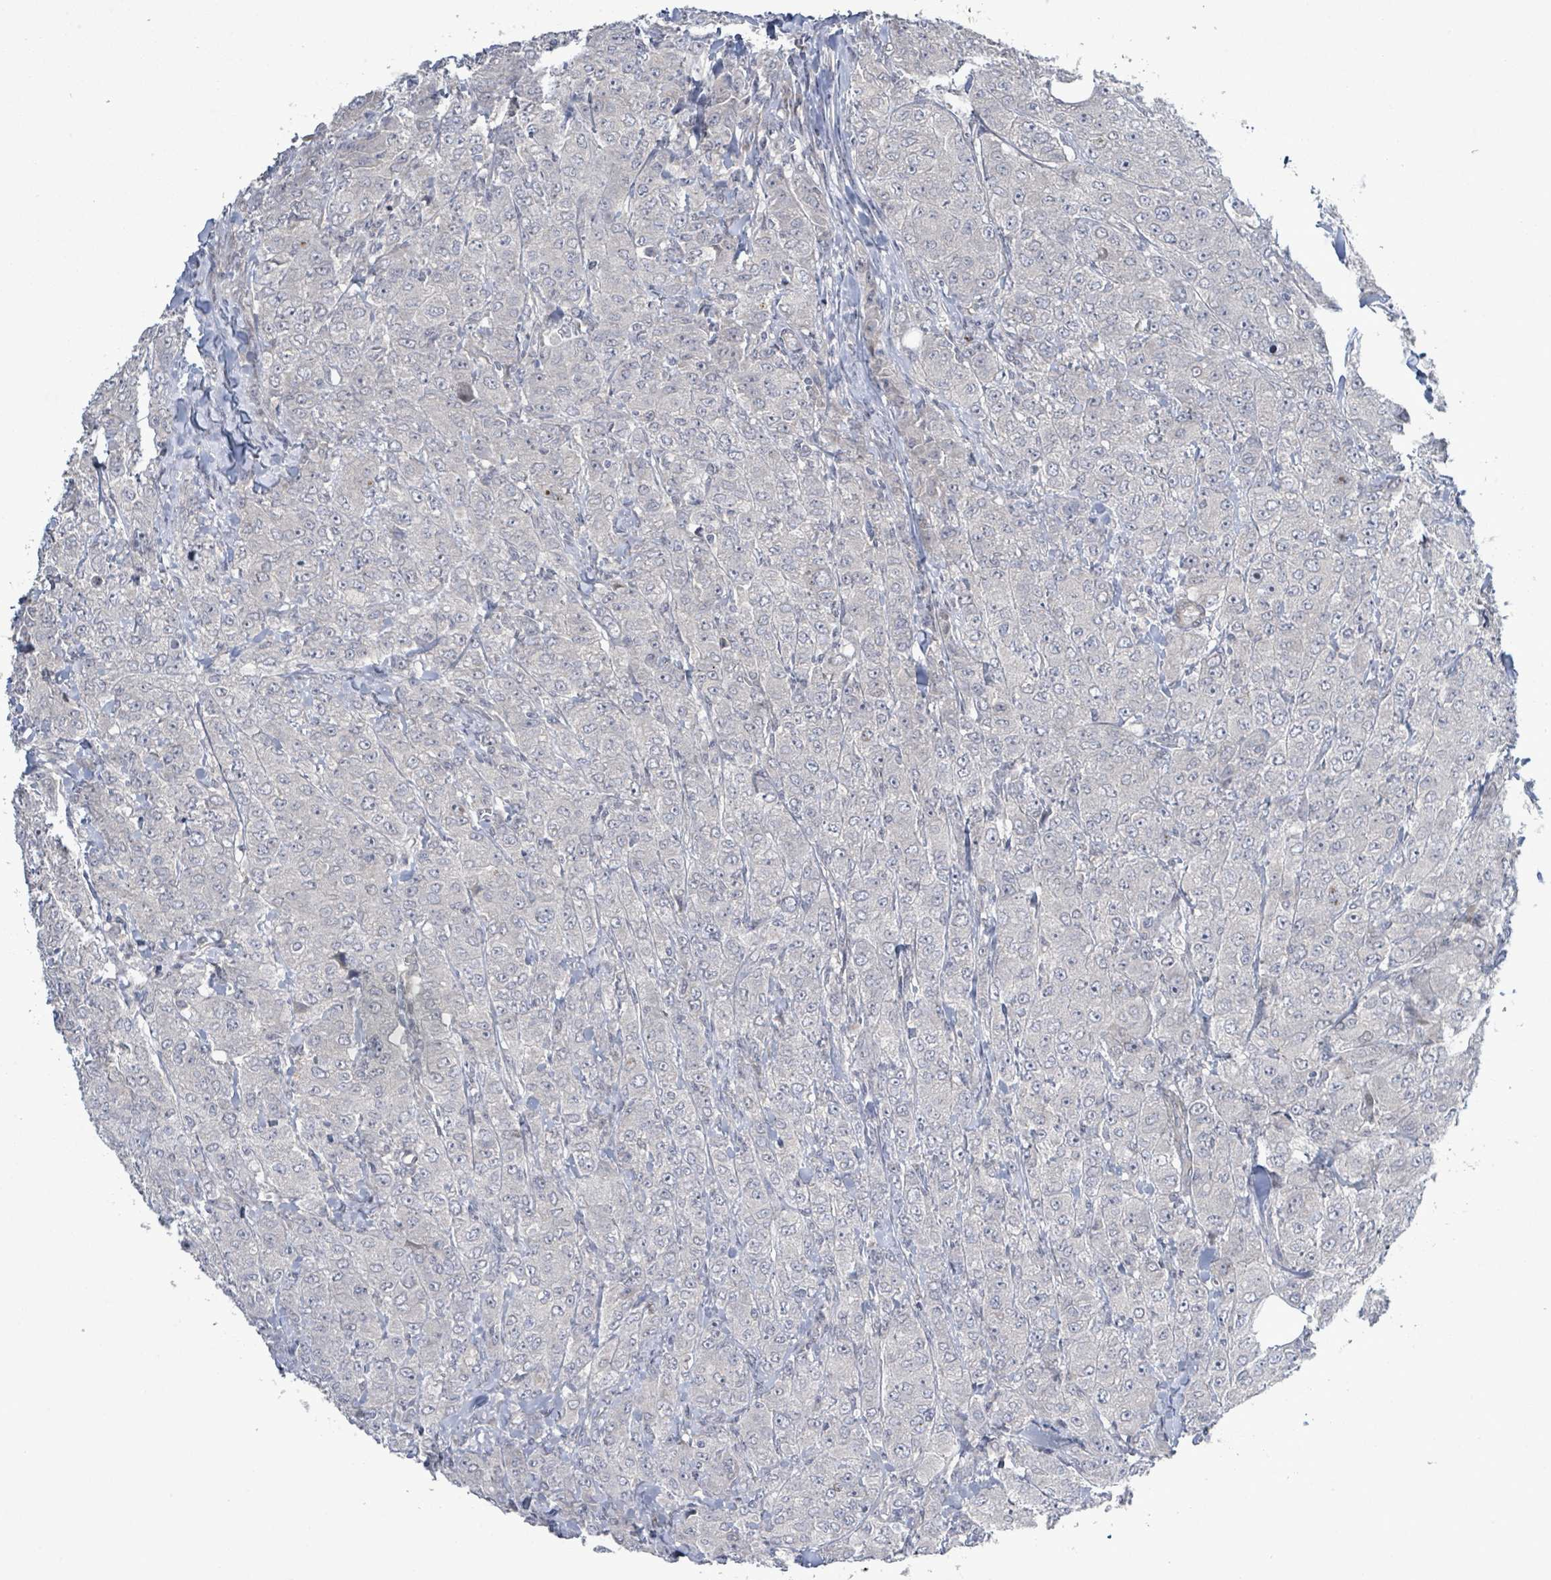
{"staining": {"intensity": "negative", "quantity": "none", "location": "none"}, "tissue": "breast cancer", "cell_type": "Tumor cells", "image_type": "cancer", "snomed": [{"axis": "morphology", "description": "Duct carcinoma"}, {"axis": "topography", "description": "Breast"}], "caption": "Immunohistochemistry of breast cancer displays no positivity in tumor cells.", "gene": "SLIT3", "patient": {"sex": "female", "age": 43}}